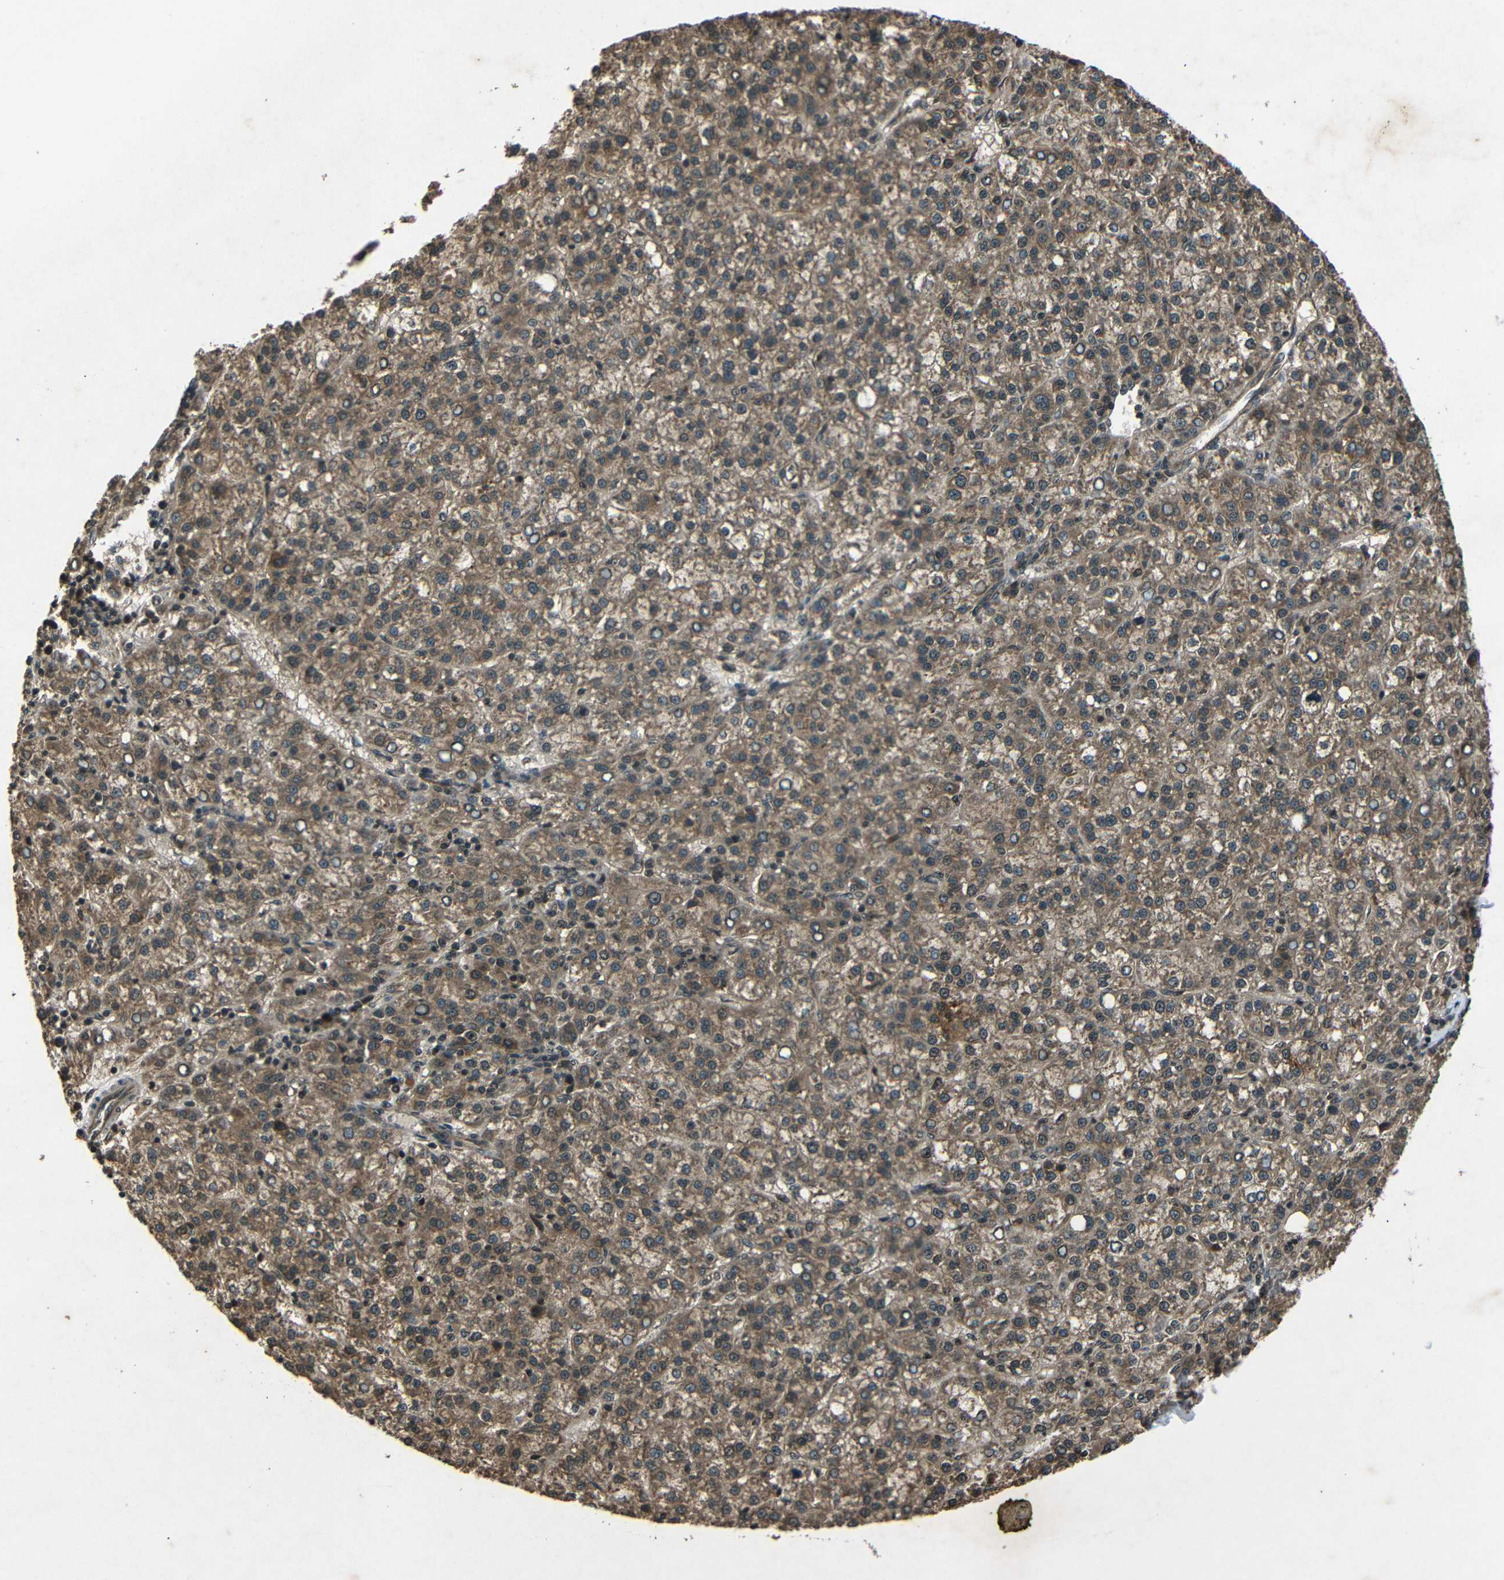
{"staining": {"intensity": "moderate", "quantity": ">75%", "location": "cytoplasmic/membranous"}, "tissue": "liver cancer", "cell_type": "Tumor cells", "image_type": "cancer", "snomed": [{"axis": "morphology", "description": "Carcinoma, Hepatocellular, NOS"}, {"axis": "topography", "description": "Liver"}], "caption": "An IHC image of neoplastic tissue is shown. Protein staining in brown shows moderate cytoplasmic/membranous positivity in liver cancer (hepatocellular carcinoma) within tumor cells. (Brightfield microscopy of DAB IHC at high magnification).", "gene": "PLK2", "patient": {"sex": "female", "age": 58}}